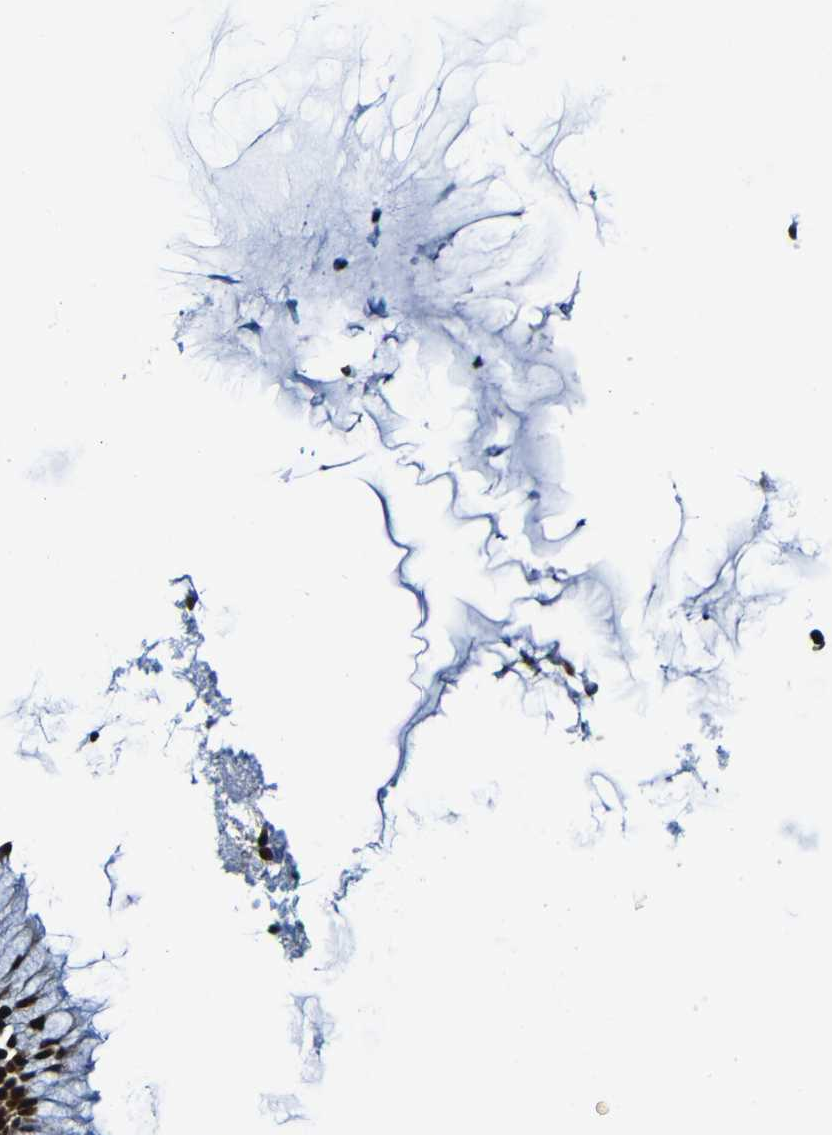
{"staining": {"intensity": "strong", "quantity": ">75%", "location": "nuclear"}, "tissue": "nasopharynx", "cell_type": "Respiratory epithelial cells", "image_type": "normal", "snomed": [{"axis": "morphology", "description": "Normal tissue, NOS"}, {"axis": "topography", "description": "Nasopharynx"}], "caption": "This image demonstrates immunohistochemistry staining of normal human nasopharynx, with high strong nuclear positivity in approximately >75% of respiratory epithelial cells.", "gene": "SRSF3", "patient": {"sex": "male", "age": 21}}